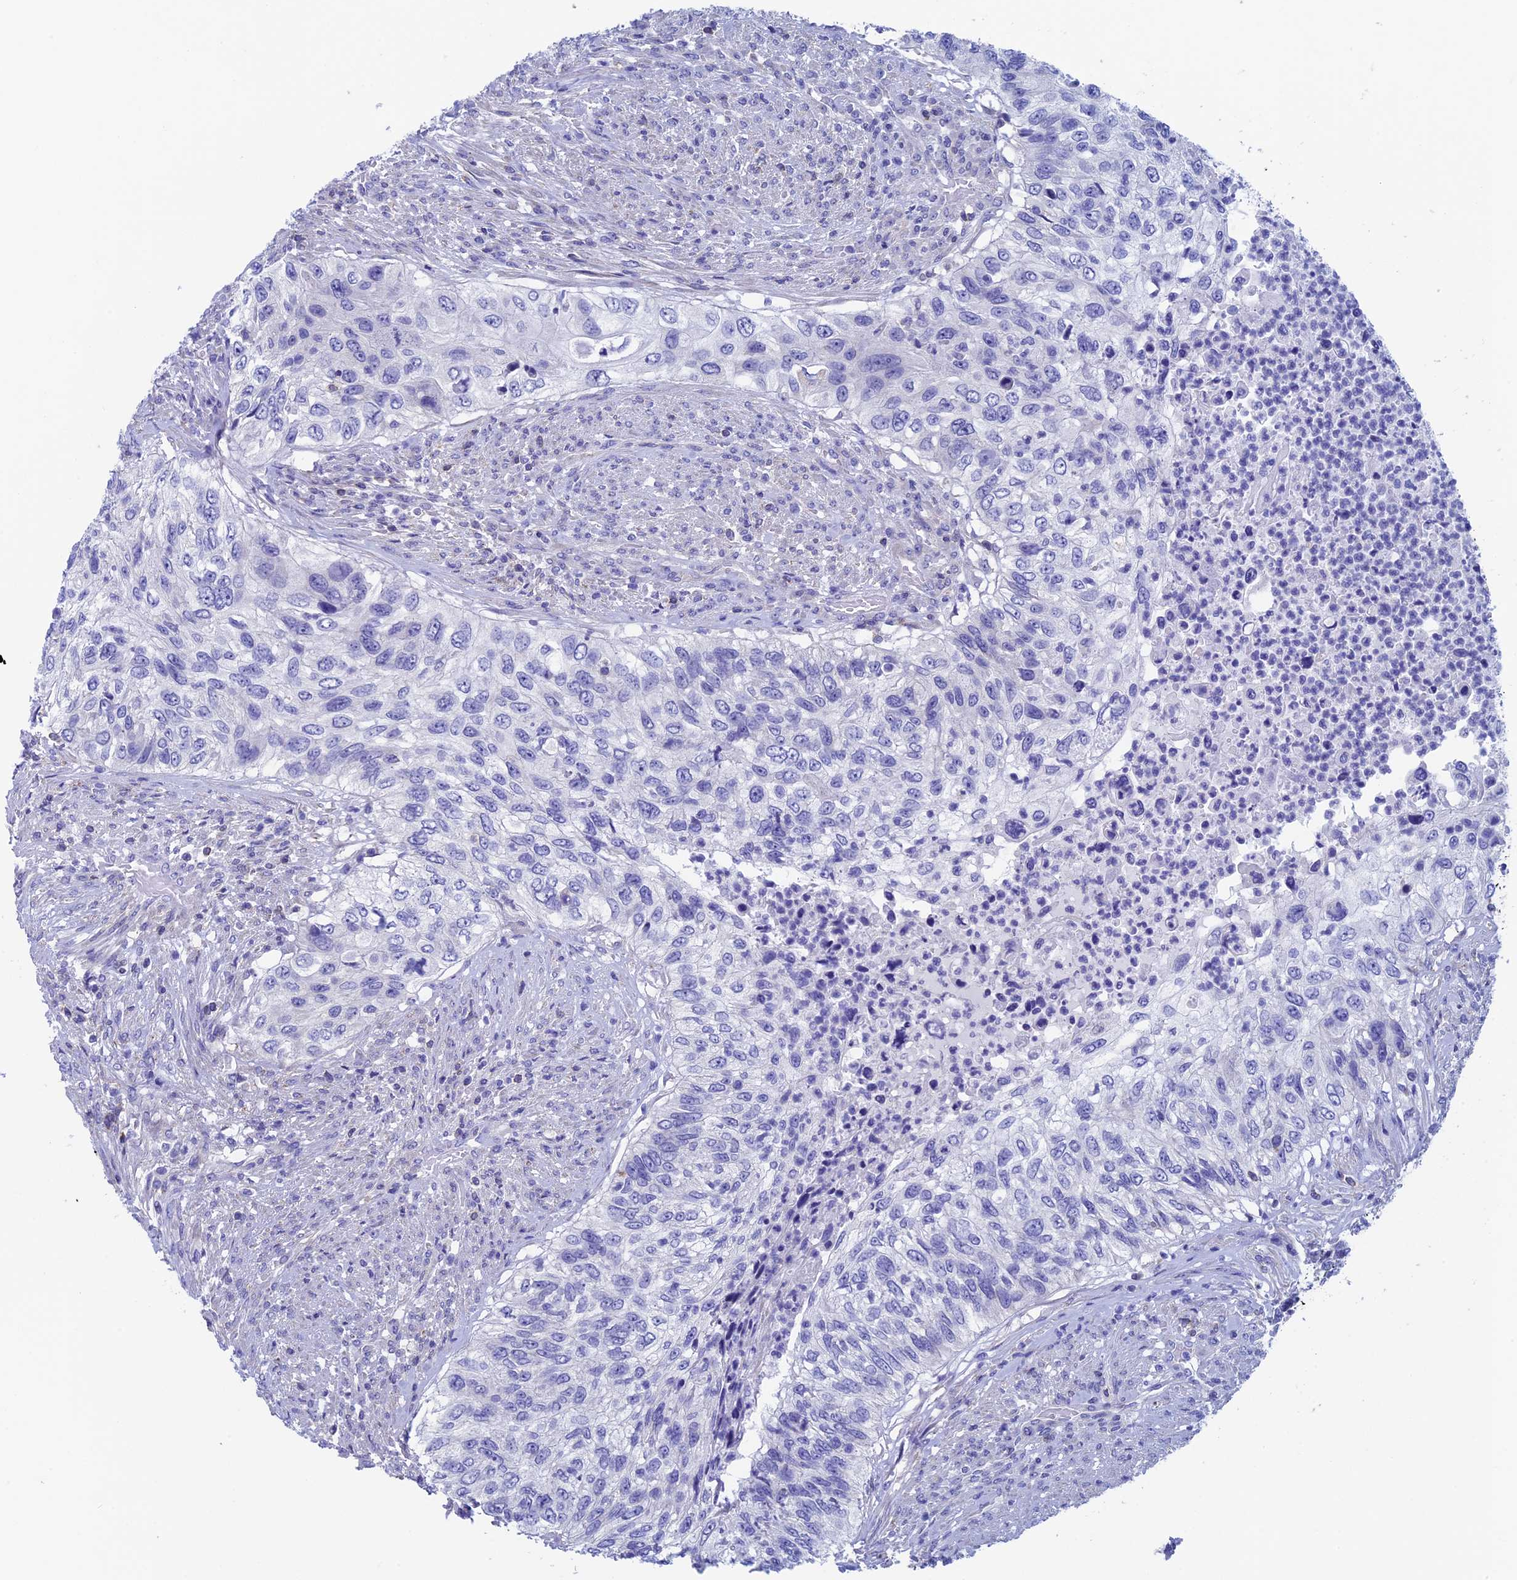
{"staining": {"intensity": "negative", "quantity": "none", "location": "none"}, "tissue": "urothelial cancer", "cell_type": "Tumor cells", "image_type": "cancer", "snomed": [{"axis": "morphology", "description": "Urothelial carcinoma, High grade"}, {"axis": "topography", "description": "Urinary bladder"}], "caption": "Immunohistochemistry (IHC) micrograph of neoplastic tissue: human urothelial carcinoma (high-grade) stained with DAB (3,3'-diaminobenzidine) exhibits no significant protein expression in tumor cells.", "gene": "SEPTIN1", "patient": {"sex": "female", "age": 60}}